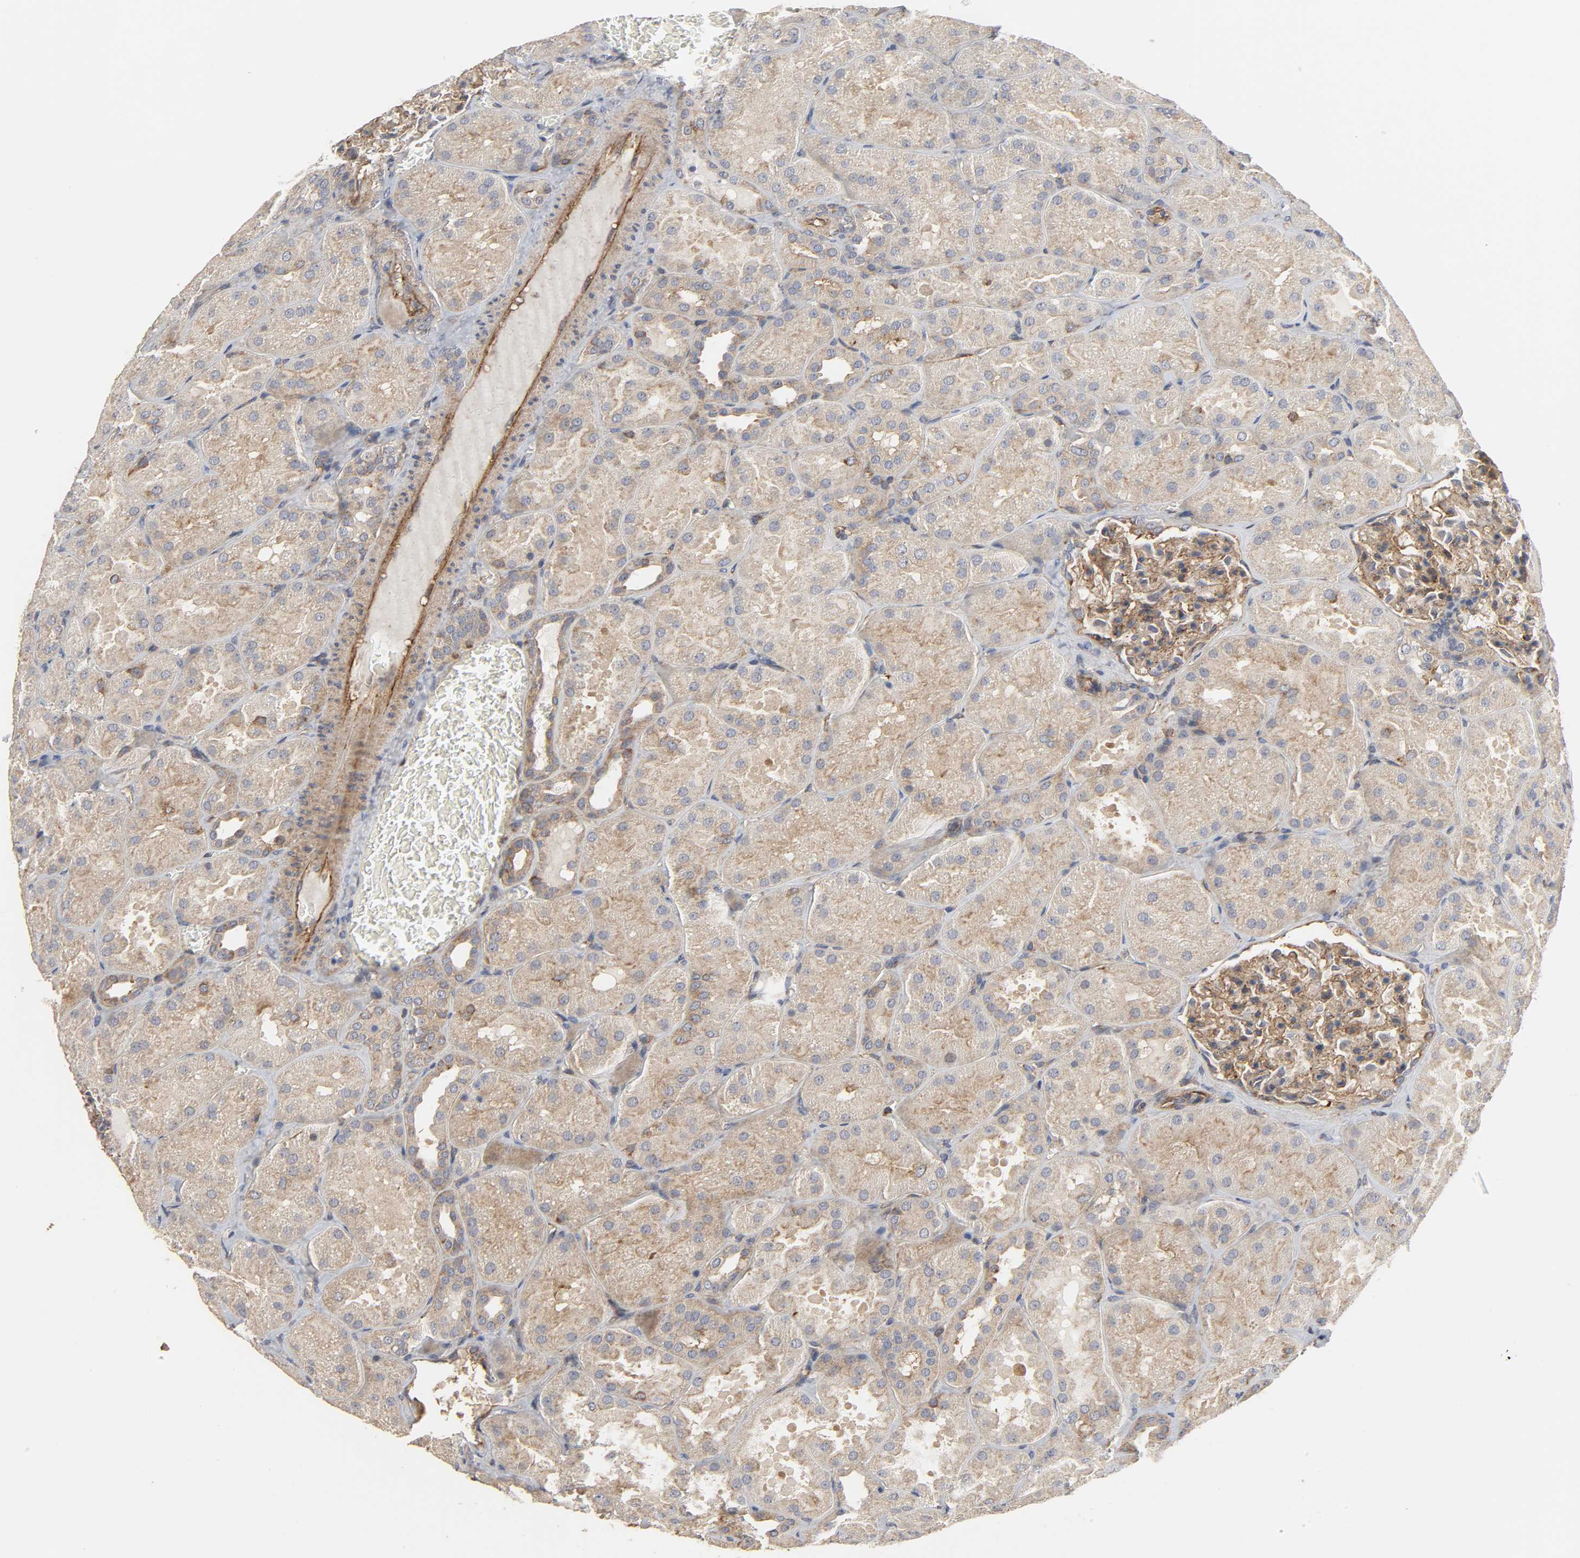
{"staining": {"intensity": "strong", "quantity": ">75%", "location": "cytoplasmic/membranous"}, "tissue": "kidney", "cell_type": "Cells in glomeruli", "image_type": "normal", "snomed": [{"axis": "morphology", "description": "Normal tissue, NOS"}, {"axis": "topography", "description": "Kidney"}], "caption": "A high amount of strong cytoplasmic/membranous positivity is appreciated in about >75% of cells in glomeruli in benign kidney.", "gene": "SH3GLB1", "patient": {"sex": "male", "age": 28}}